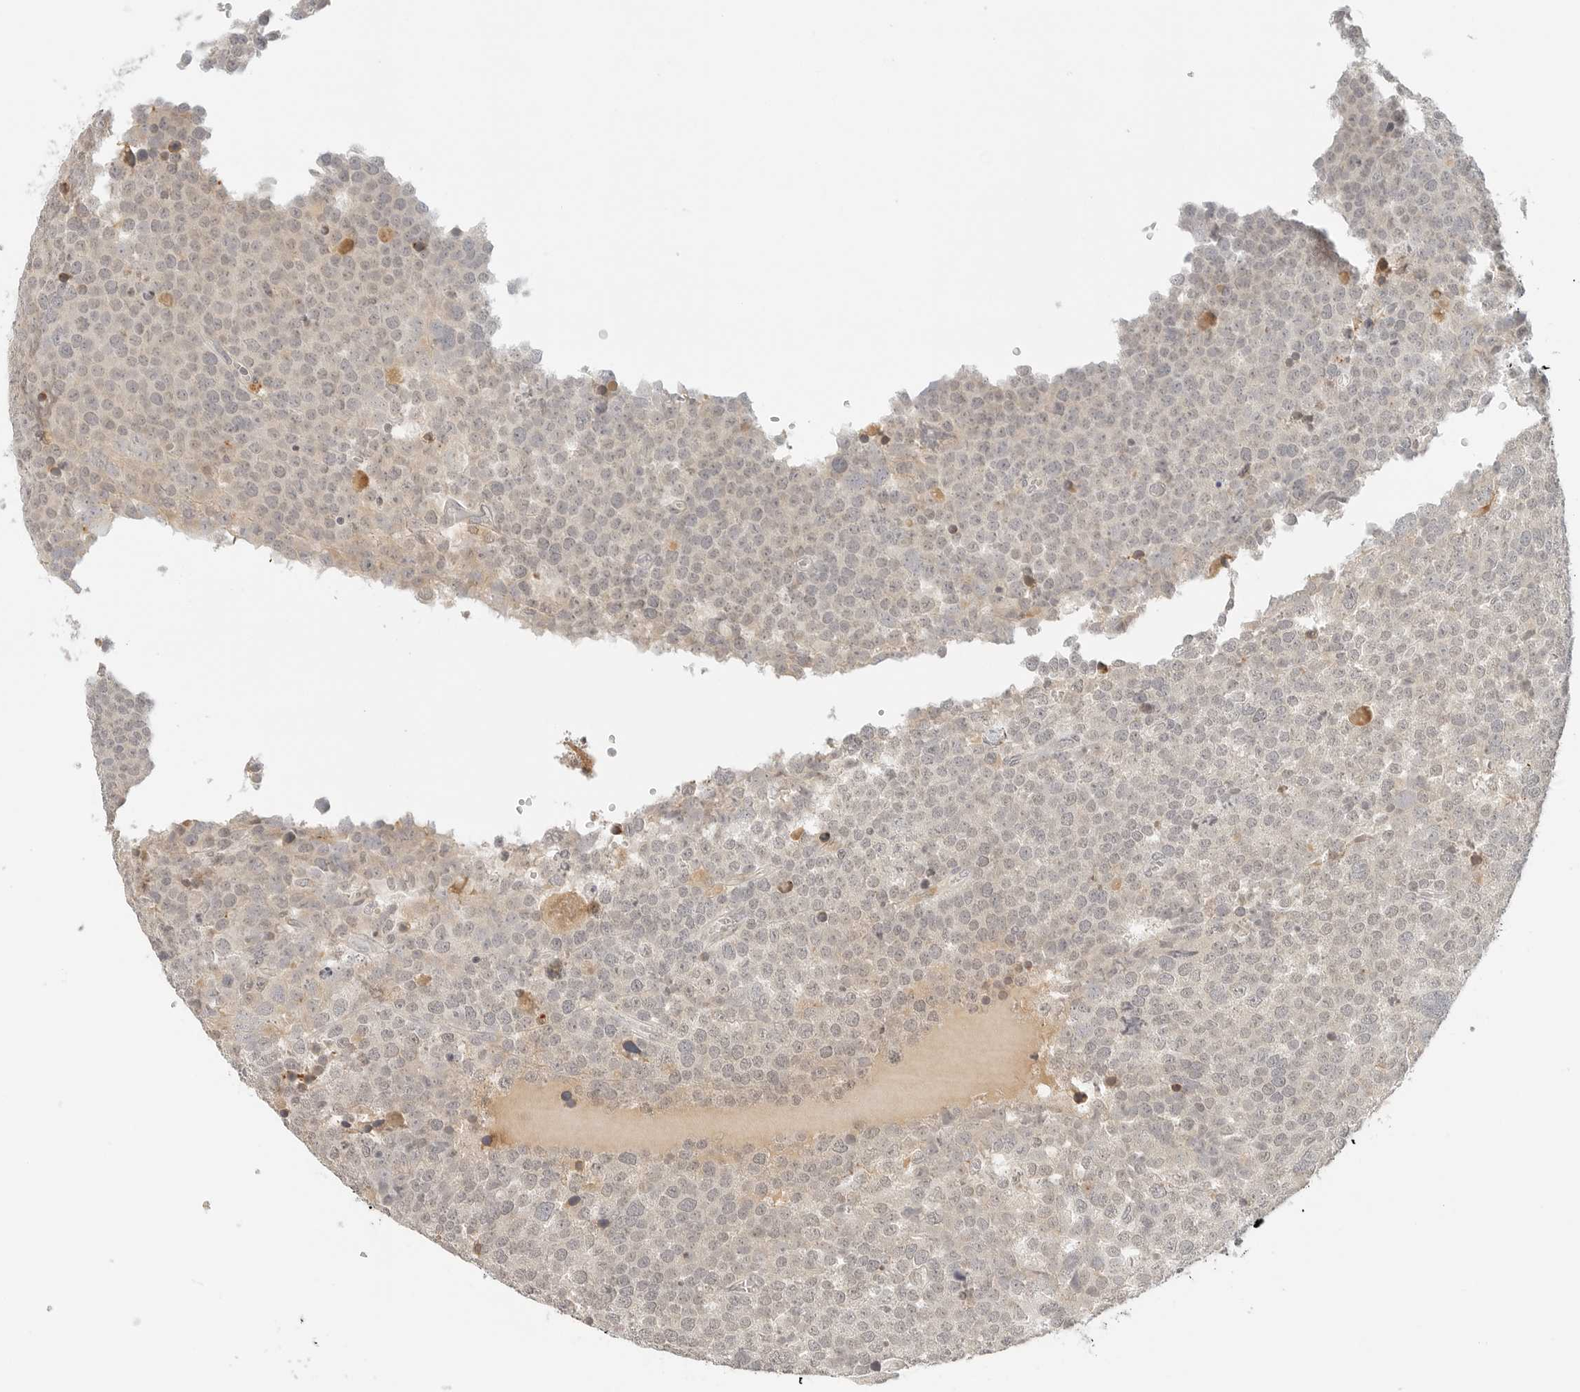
{"staining": {"intensity": "negative", "quantity": "none", "location": "none"}, "tissue": "testis cancer", "cell_type": "Tumor cells", "image_type": "cancer", "snomed": [{"axis": "morphology", "description": "Seminoma, NOS"}, {"axis": "topography", "description": "Testis"}], "caption": "There is no significant staining in tumor cells of testis cancer (seminoma).", "gene": "NEO1", "patient": {"sex": "male", "age": 71}}